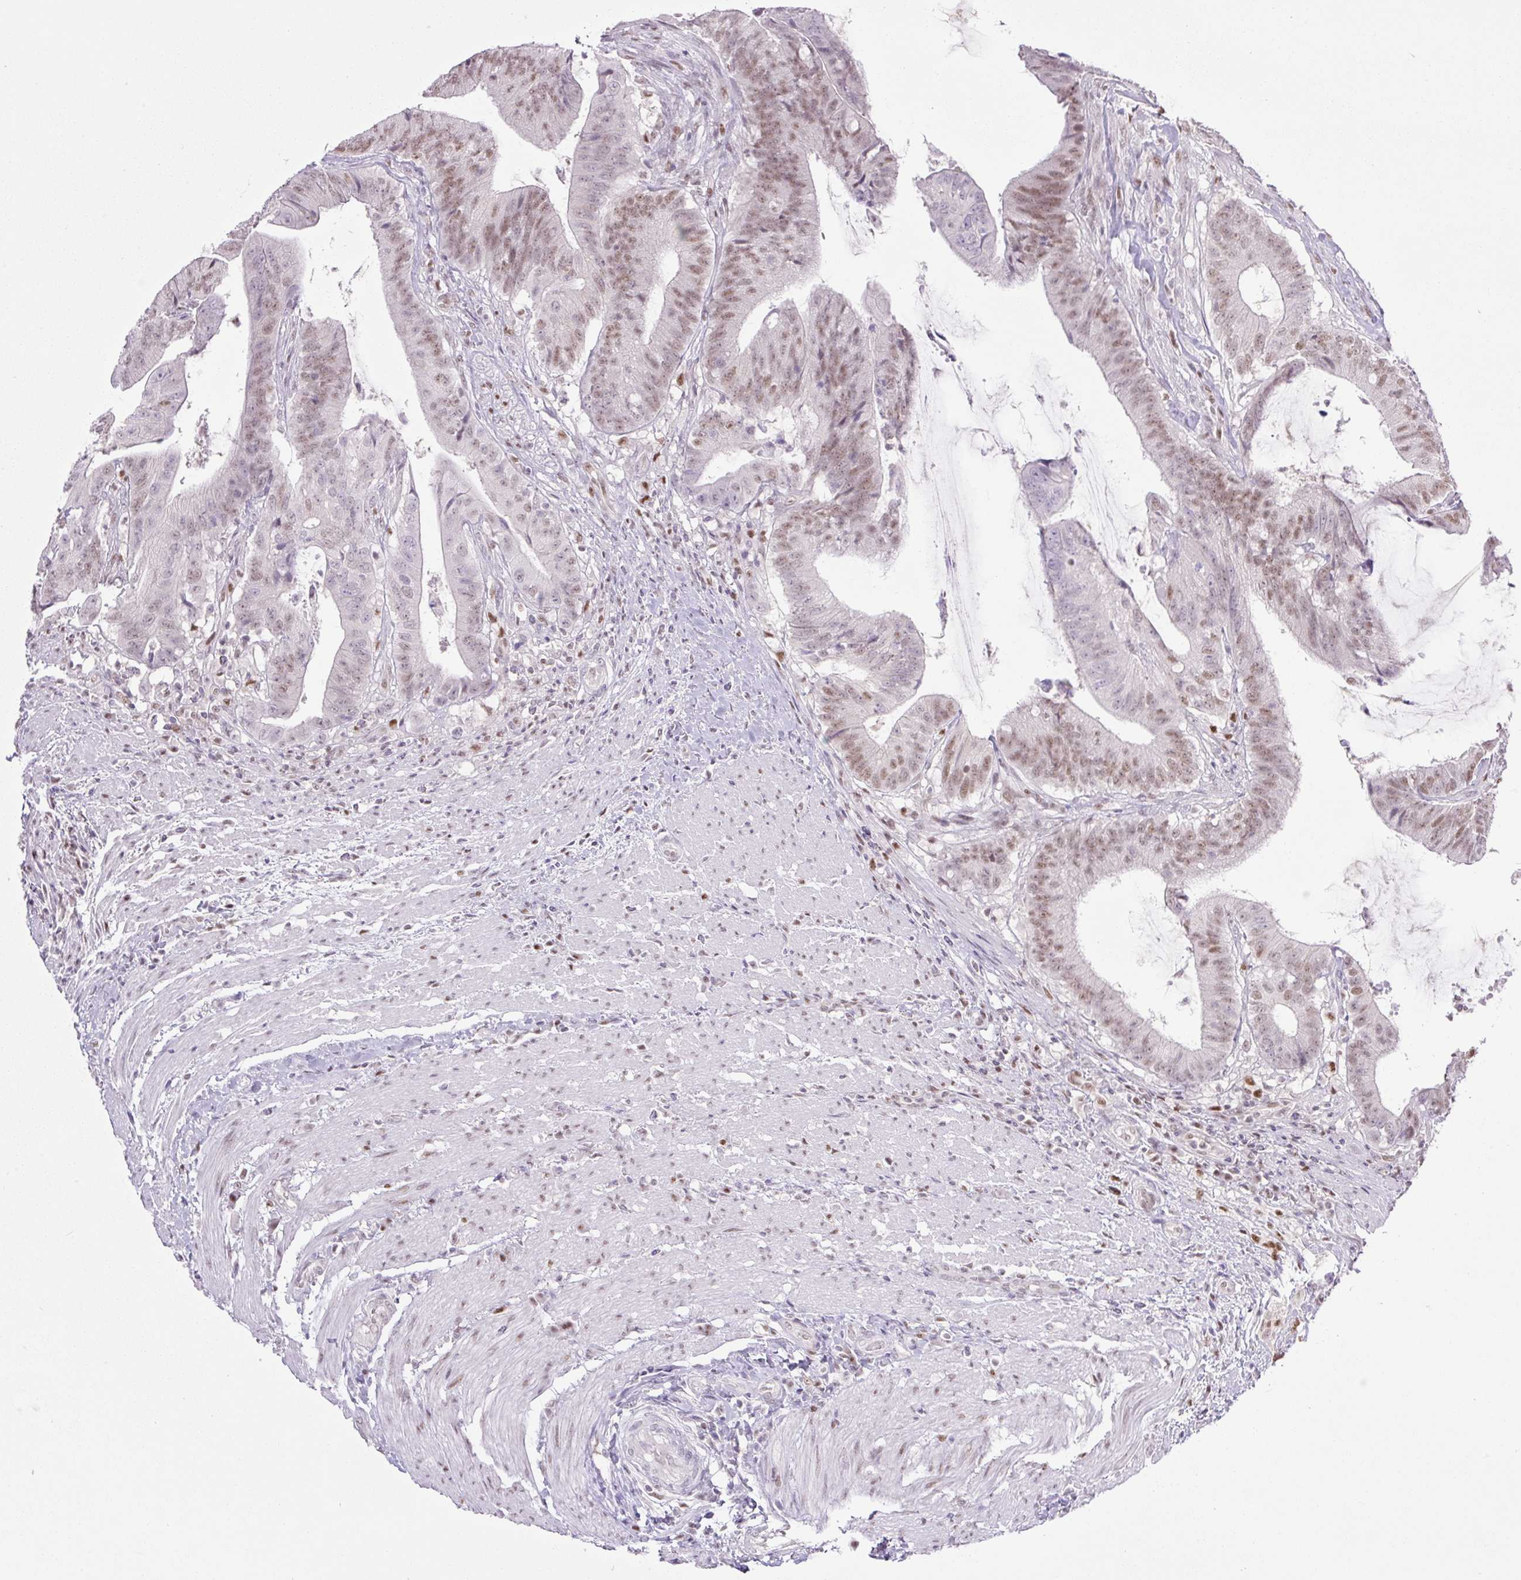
{"staining": {"intensity": "moderate", "quantity": "25%-75%", "location": "nuclear"}, "tissue": "colorectal cancer", "cell_type": "Tumor cells", "image_type": "cancer", "snomed": [{"axis": "morphology", "description": "Adenocarcinoma, NOS"}, {"axis": "topography", "description": "Colon"}], "caption": "This micrograph demonstrates IHC staining of human colorectal adenocarcinoma, with medium moderate nuclear positivity in about 25%-75% of tumor cells.", "gene": "TLE3", "patient": {"sex": "female", "age": 43}}